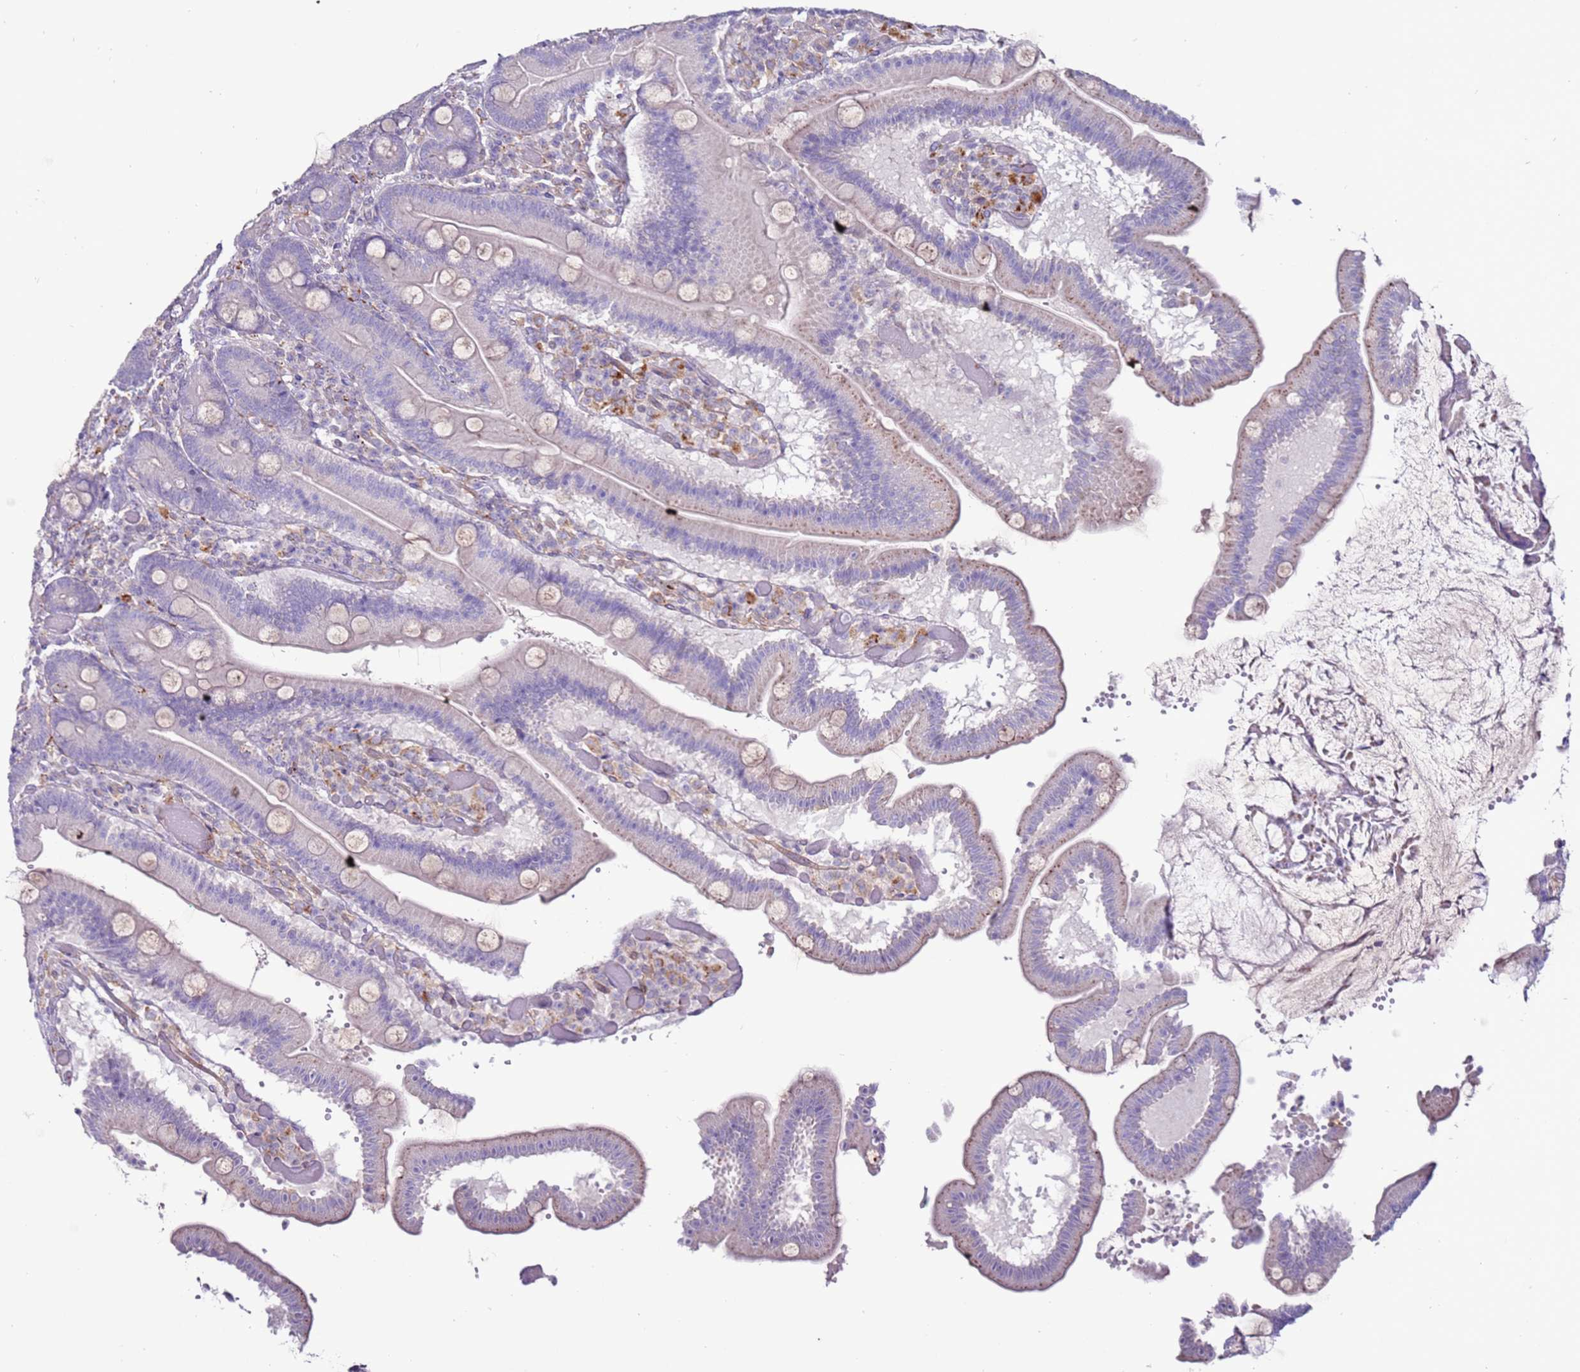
{"staining": {"intensity": "negative", "quantity": "none", "location": "none"}, "tissue": "duodenum", "cell_type": "Glandular cells", "image_type": "normal", "snomed": [{"axis": "morphology", "description": "Normal tissue, NOS"}, {"axis": "topography", "description": "Duodenum"}], "caption": "Protein analysis of benign duodenum shows no significant positivity in glandular cells.", "gene": "CLEC4M", "patient": {"sex": "female", "age": 62}}